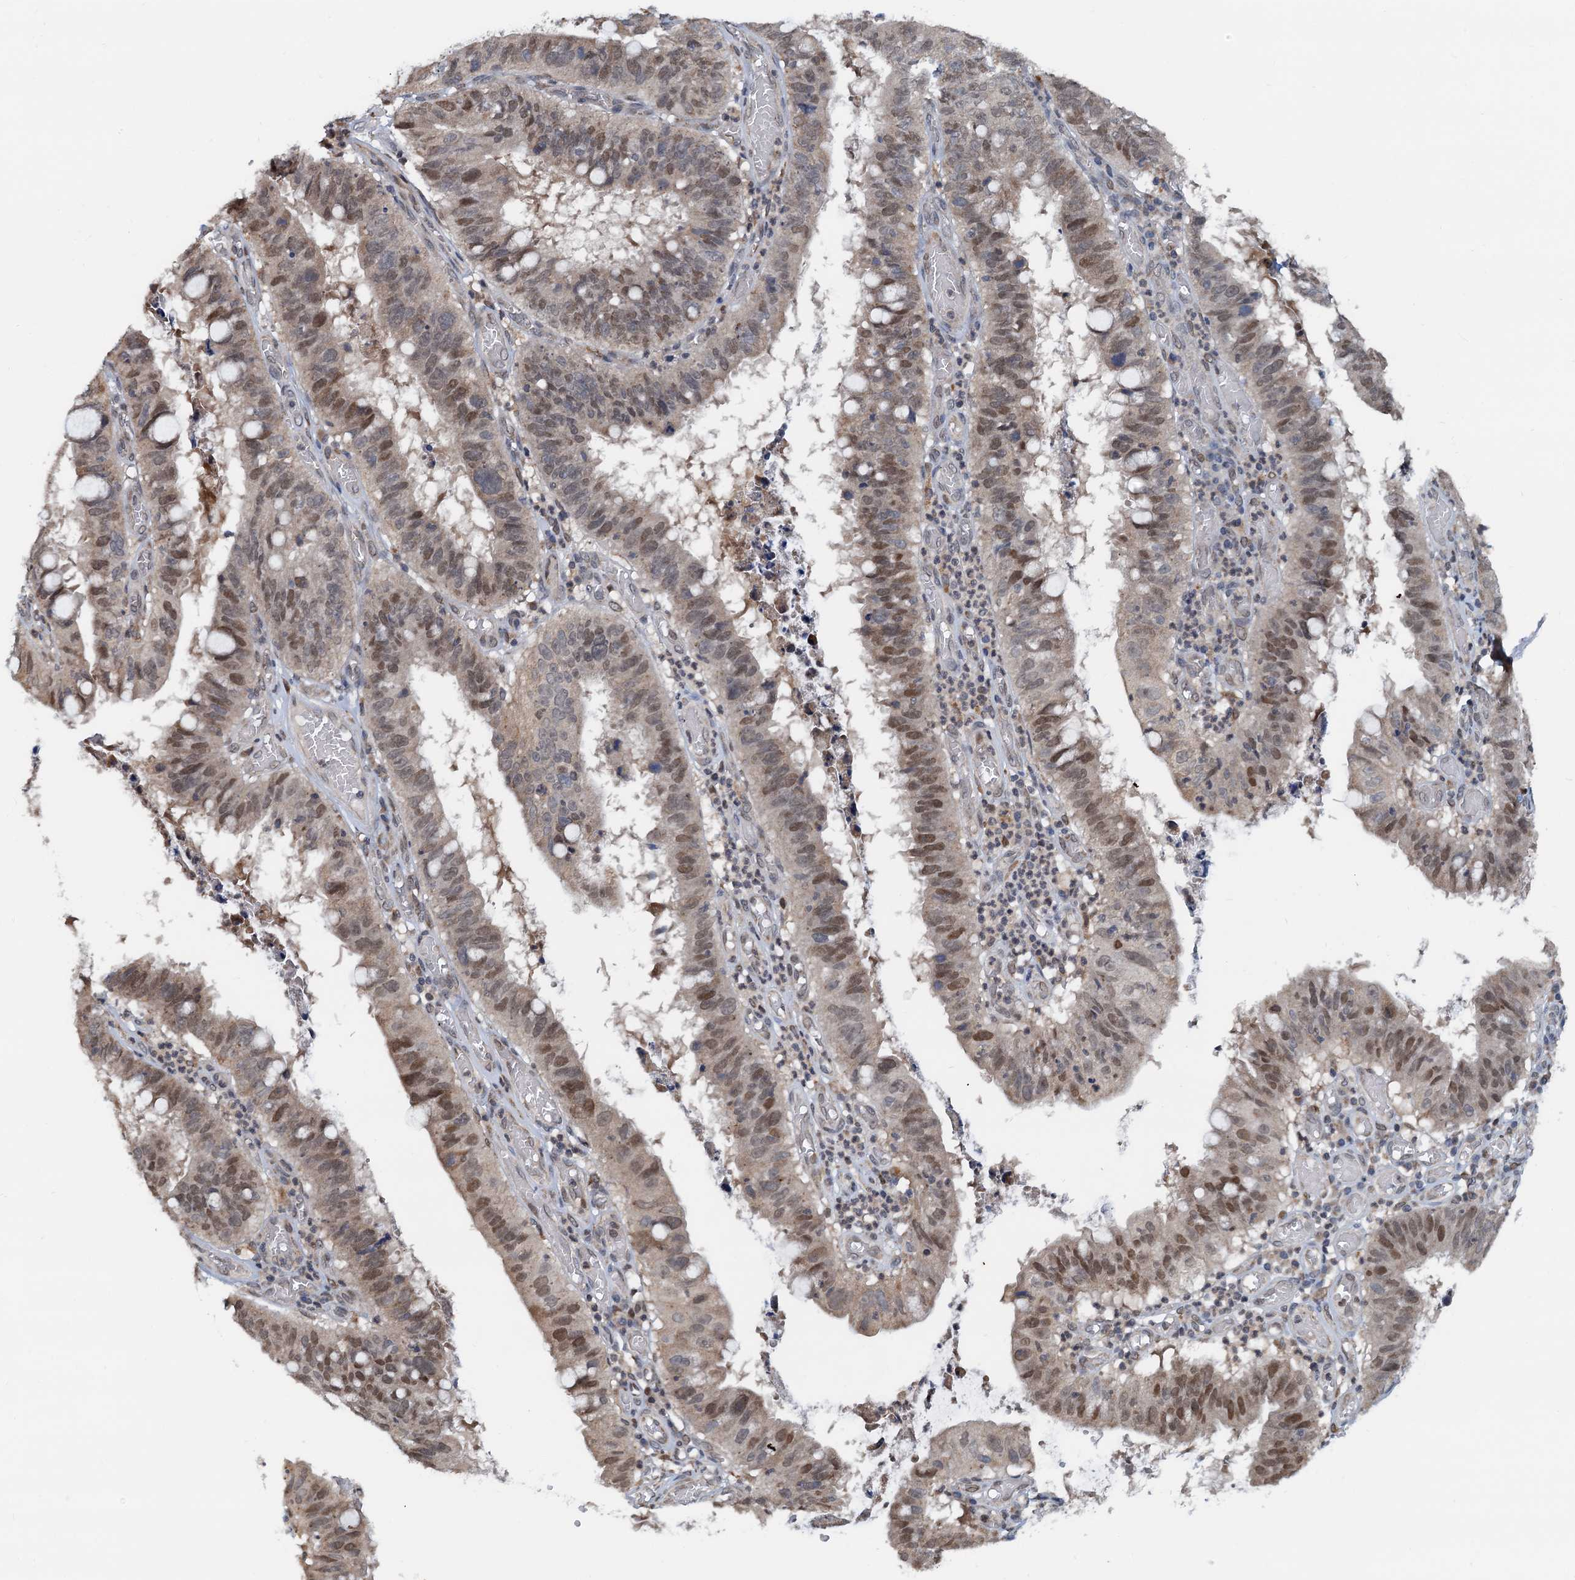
{"staining": {"intensity": "moderate", "quantity": ">75%", "location": "nuclear"}, "tissue": "stomach cancer", "cell_type": "Tumor cells", "image_type": "cancer", "snomed": [{"axis": "morphology", "description": "Adenocarcinoma, NOS"}, {"axis": "topography", "description": "Stomach"}], "caption": "Immunohistochemistry (DAB (3,3'-diaminobenzidine)) staining of human stomach cancer (adenocarcinoma) exhibits moderate nuclear protein expression in about >75% of tumor cells. The staining was performed using DAB, with brown indicating positive protein expression. Nuclei are stained blue with hematoxylin.", "gene": "MCMBP", "patient": {"sex": "male", "age": 59}}